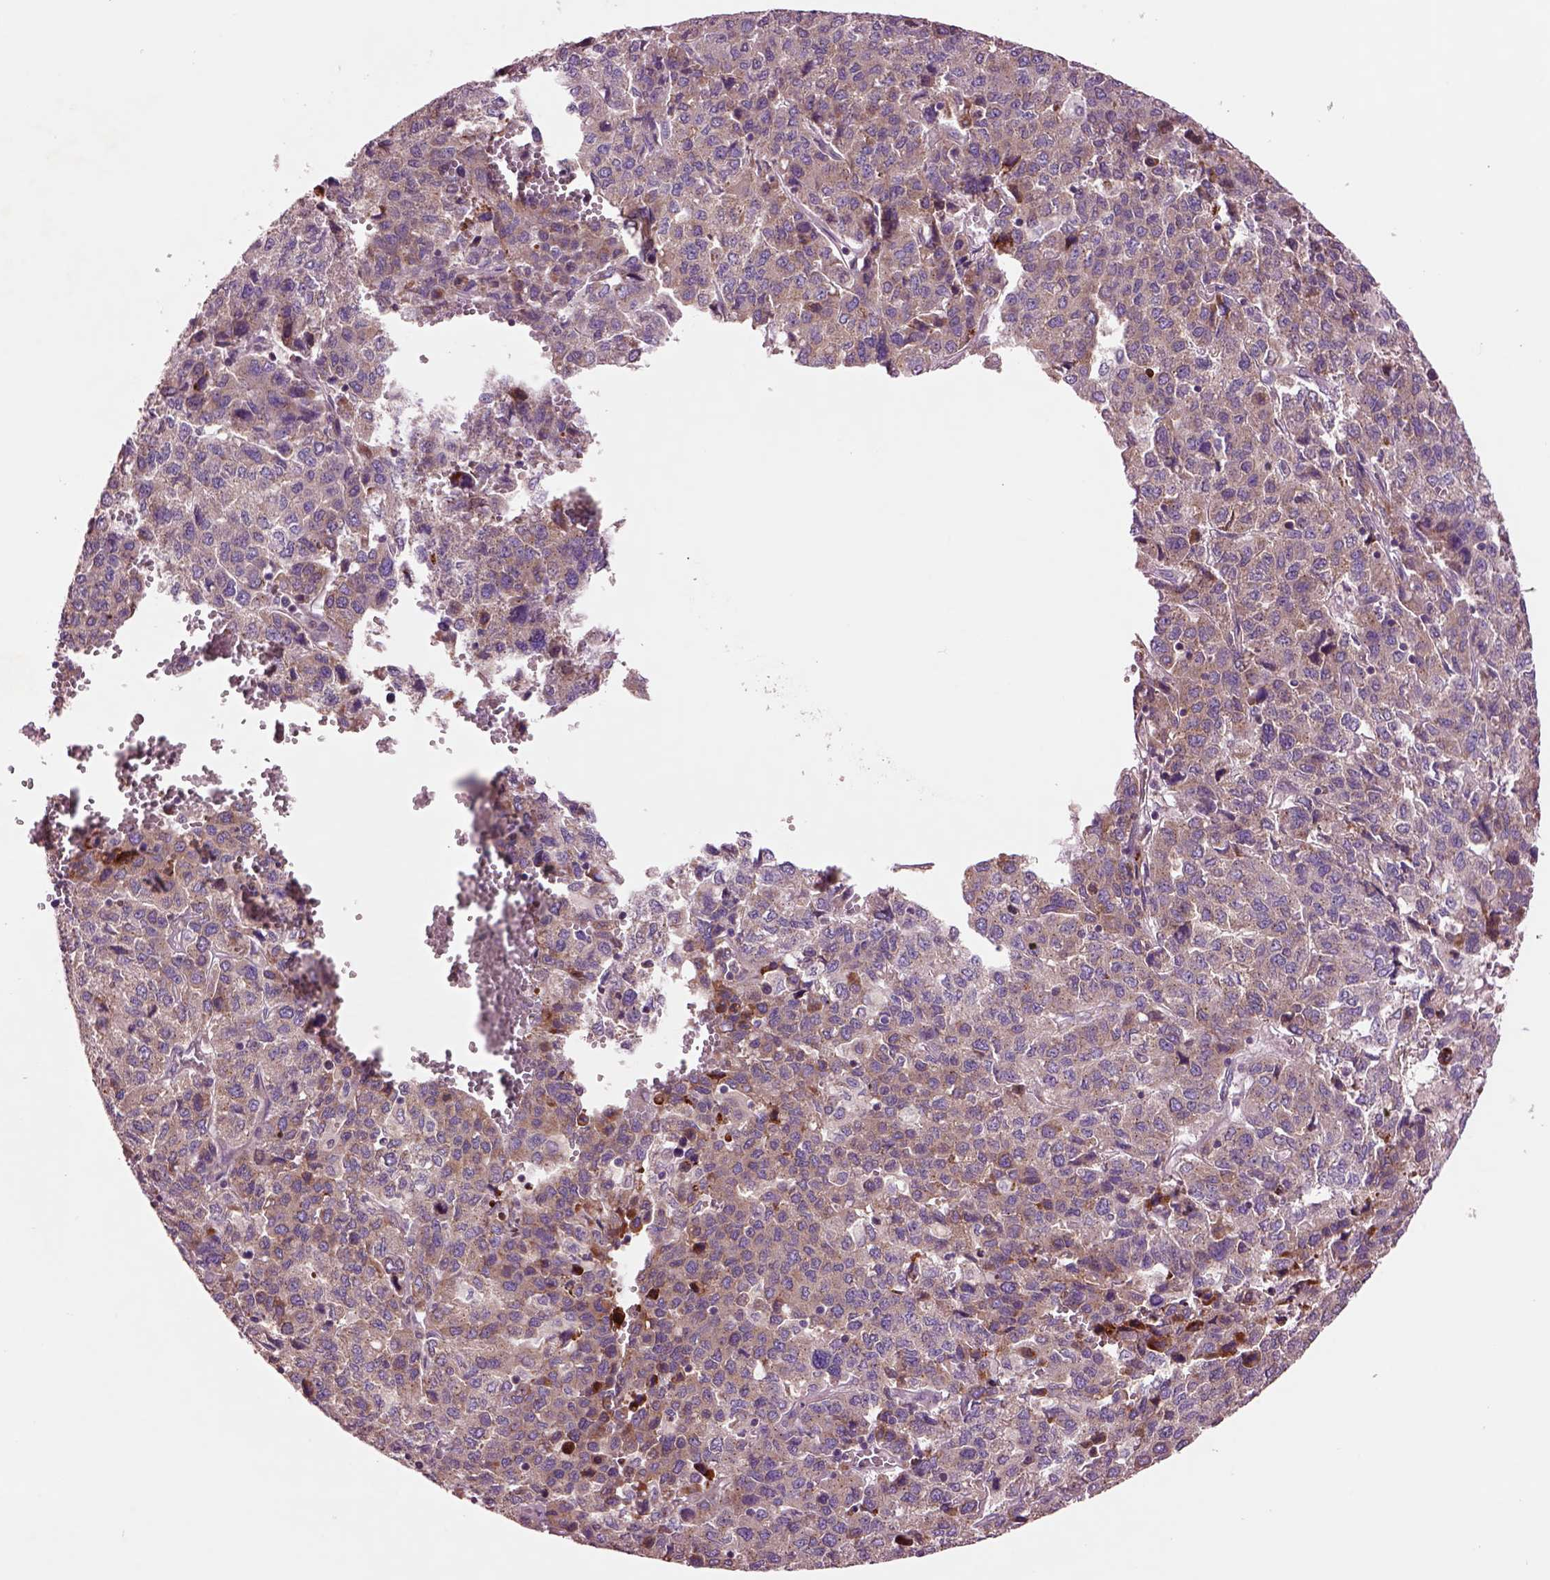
{"staining": {"intensity": "moderate", "quantity": ">75%", "location": "cytoplasmic/membranous"}, "tissue": "liver cancer", "cell_type": "Tumor cells", "image_type": "cancer", "snomed": [{"axis": "morphology", "description": "Carcinoma, Hepatocellular, NOS"}, {"axis": "topography", "description": "Liver"}], "caption": "A high-resolution micrograph shows IHC staining of liver cancer (hepatocellular carcinoma), which reveals moderate cytoplasmic/membranous expression in about >75% of tumor cells.", "gene": "SEC23A", "patient": {"sex": "male", "age": 69}}